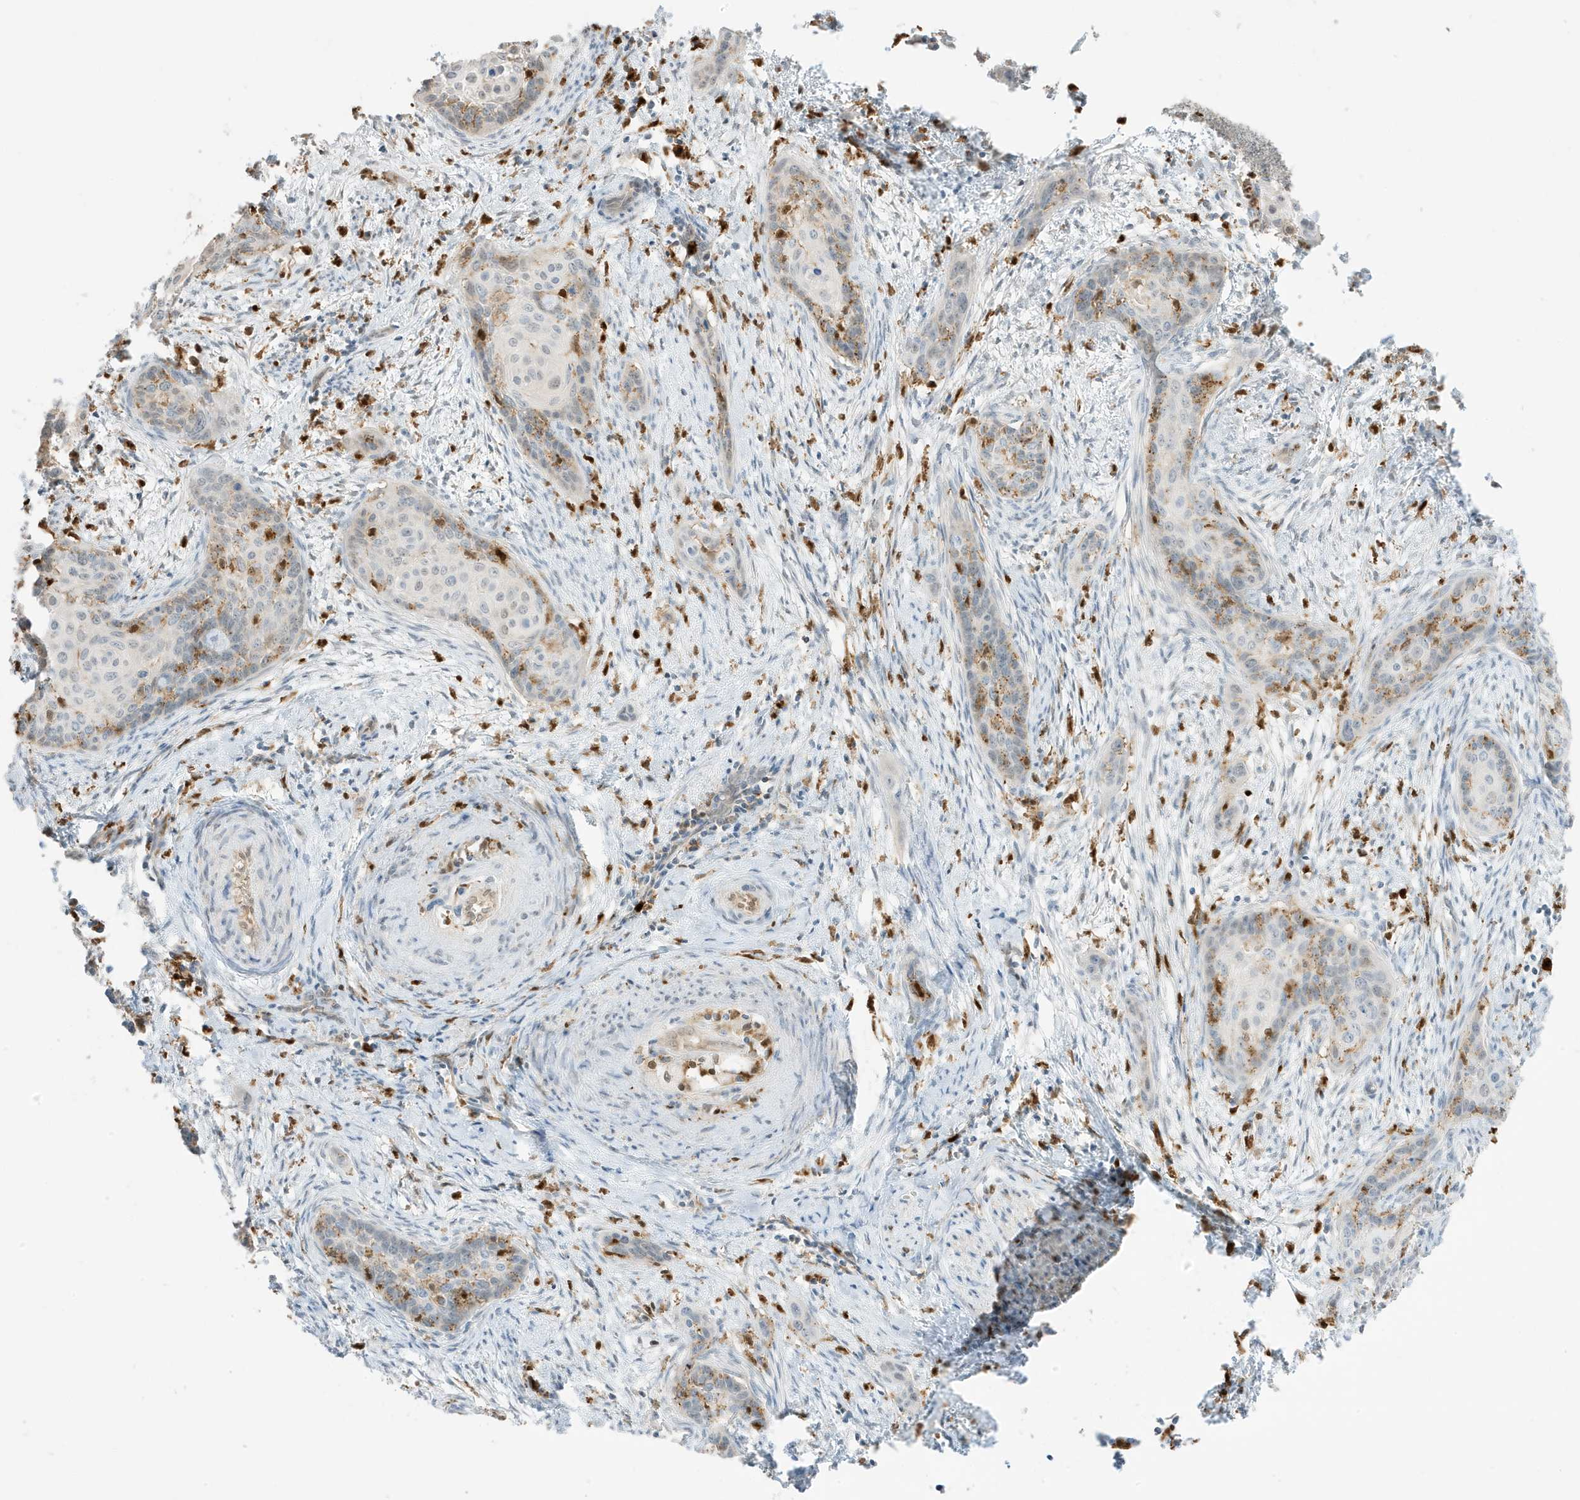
{"staining": {"intensity": "weak", "quantity": "<25%", "location": "cytoplasmic/membranous,nuclear"}, "tissue": "cervical cancer", "cell_type": "Tumor cells", "image_type": "cancer", "snomed": [{"axis": "morphology", "description": "Squamous cell carcinoma, NOS"}, {"axis": "topography", "description": "Cervix"}], "caption": "The IHC photomicrograph has no significant positivity in tumor cells of cervical cancer (squamous cell carcinoma) tissue.", "gene": "GCA", "patient": {"sex": "female", "age": 33}}